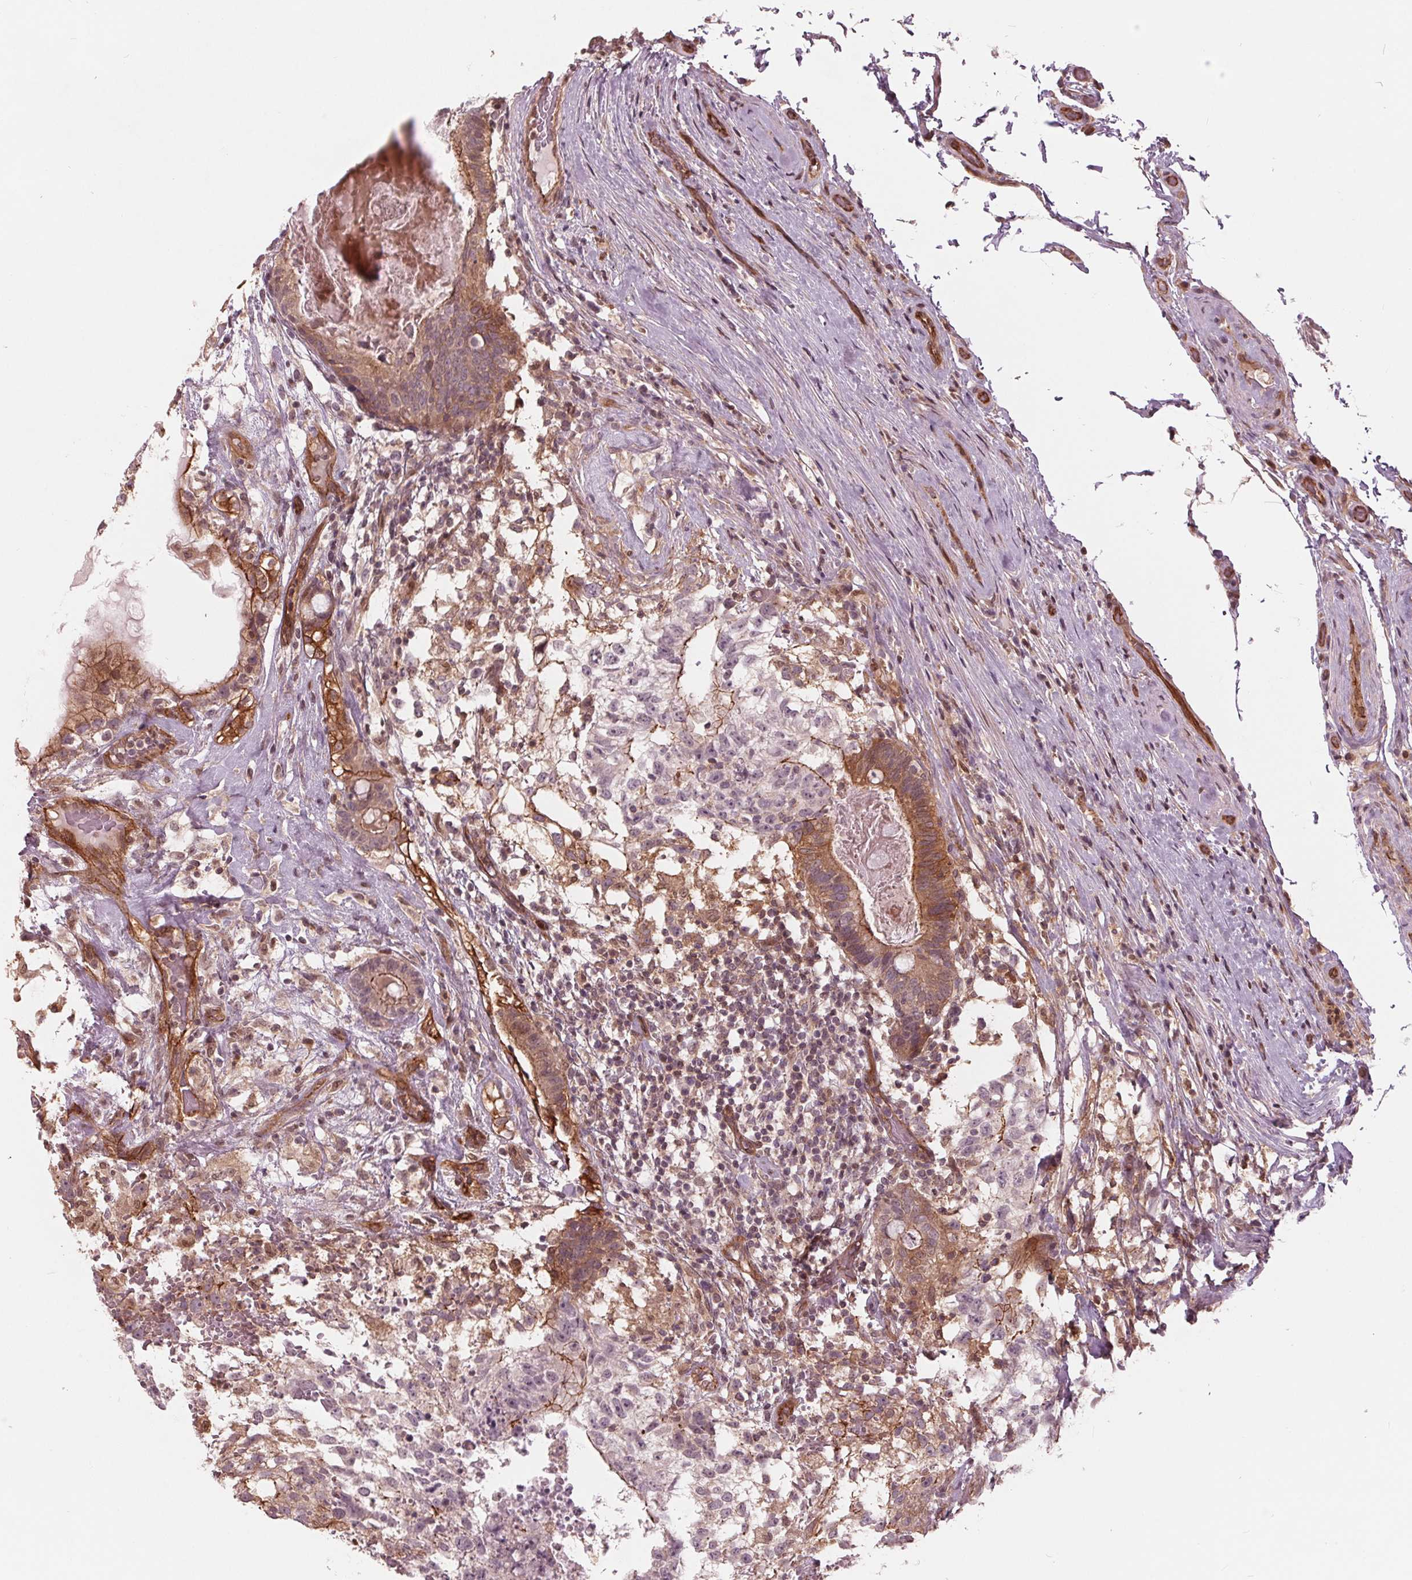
{"staining": {"intensity": "moderate", "quantity": "25%-75%", "location": "cytoplasmic/membranous"}, "tissue": "testis cancer", "cell_type": "Tumor cells", "image_type": "cancer", "snomed": [{"axis": "morphology", "description": "Seminoma, NOS"}, {"axis": "morphology", "description": "Carcinoma, Embryonal, NOS"}, {"axis": "topography", "description": "Testis"}], "caption": "About 25%-75% of tumor cells in embryonal carcinoma (testis) demonstrate moderate cytoplasmic/membranous protein expression as visualized by brown immunohistochemical staining.", "gene": "TXNIP", "patient": {"sex": "male", "age": 41}}